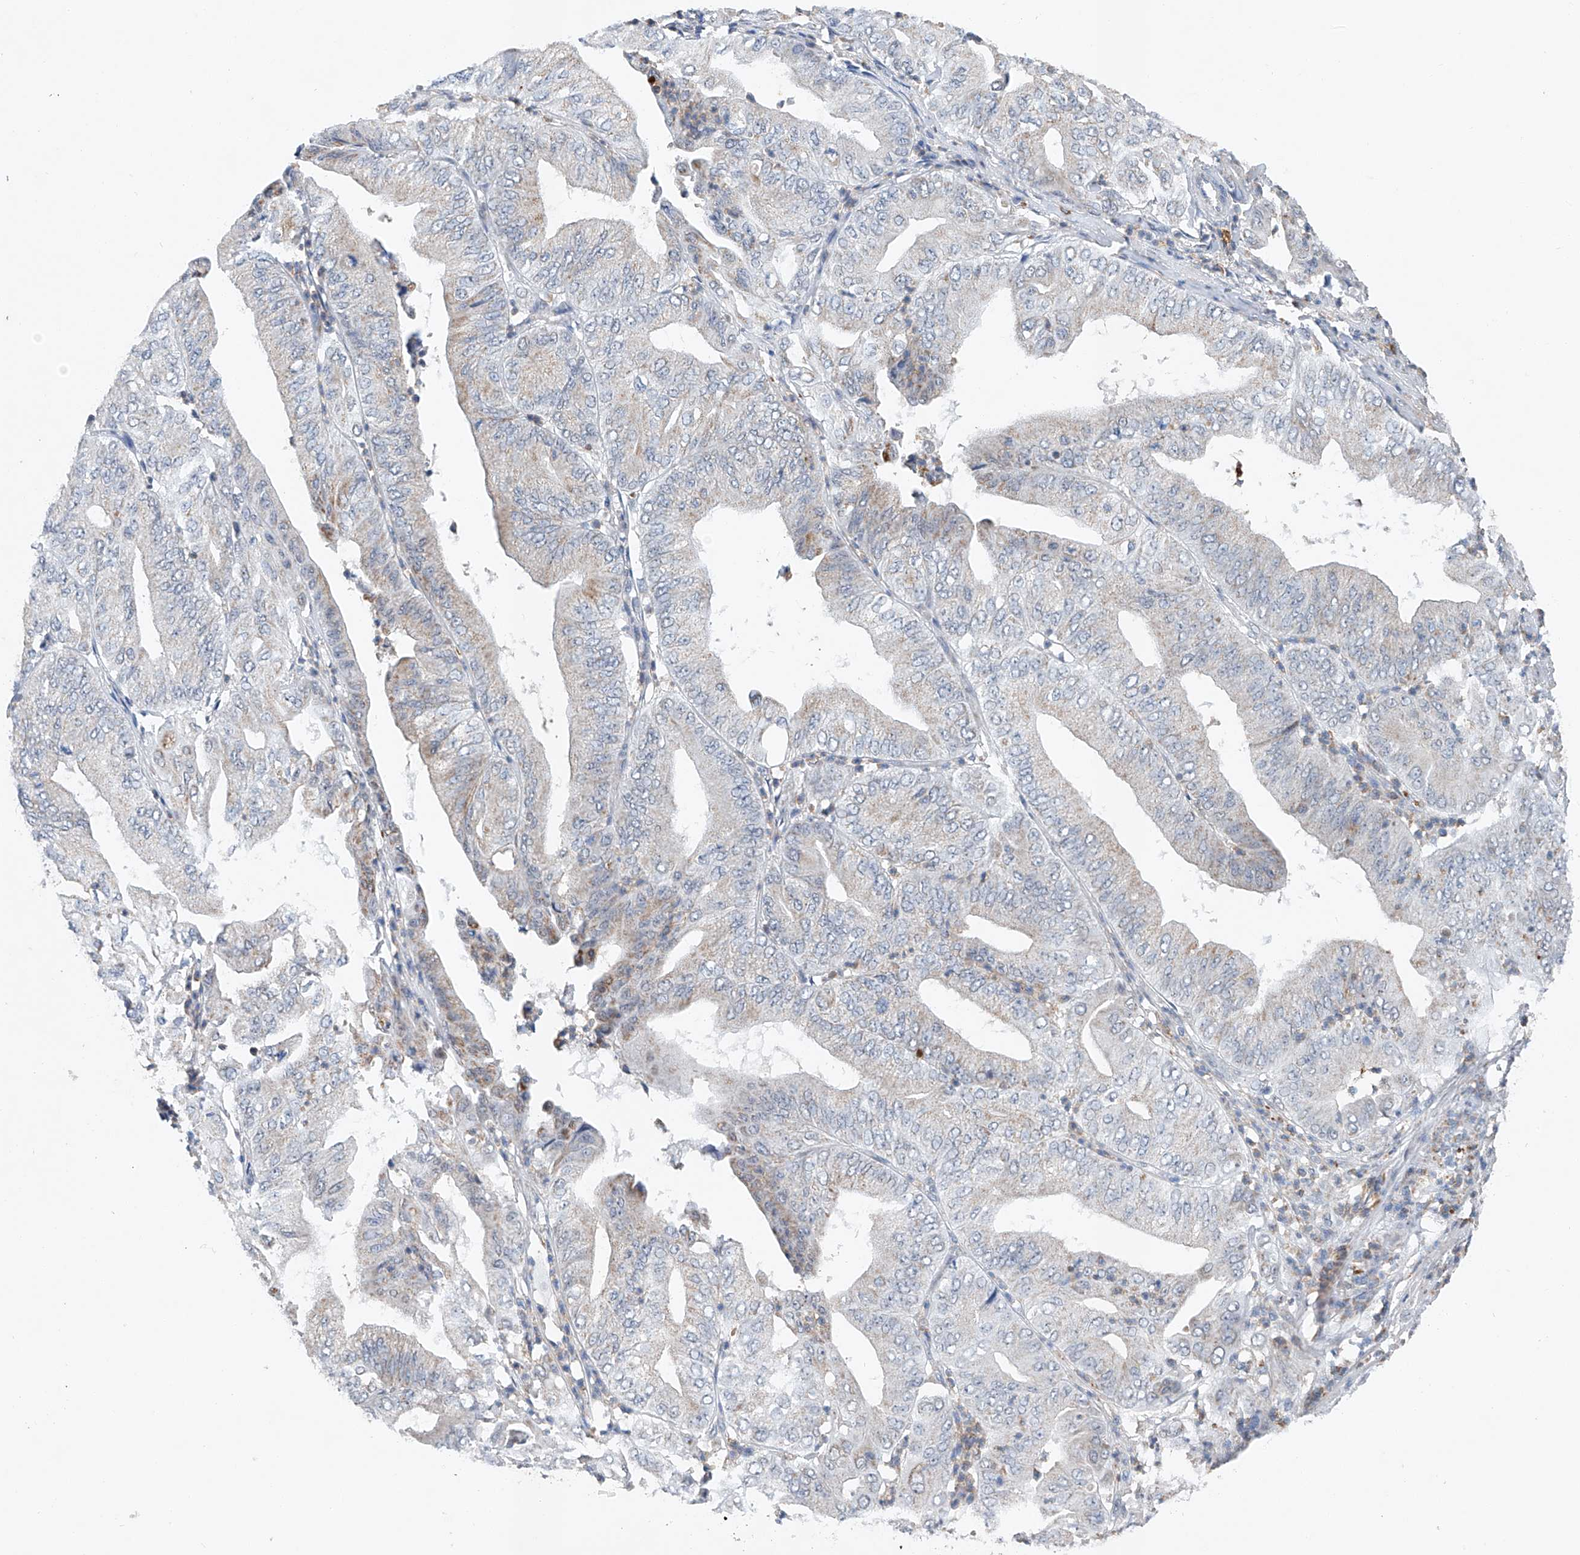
{"staining": {"intensity": "weak", "quantity": "<25%", "location": "cytoplasmic/membranous"}, "tissue": "pancreatic cancer", "cell_type": "Tumor cells", "image_type": "cancer", "snomed": [{"axis": "morphology", "description": "Adenocarcinoma, NOS"}, {"axis": "topography", "description": "Pancreas"}], "caption": "Tumor cells are negative for brown protein staining in adenocarcinoma (pancreatic).", "gene": "KLF15", "patient": {"sex": "female", "age": 77}}